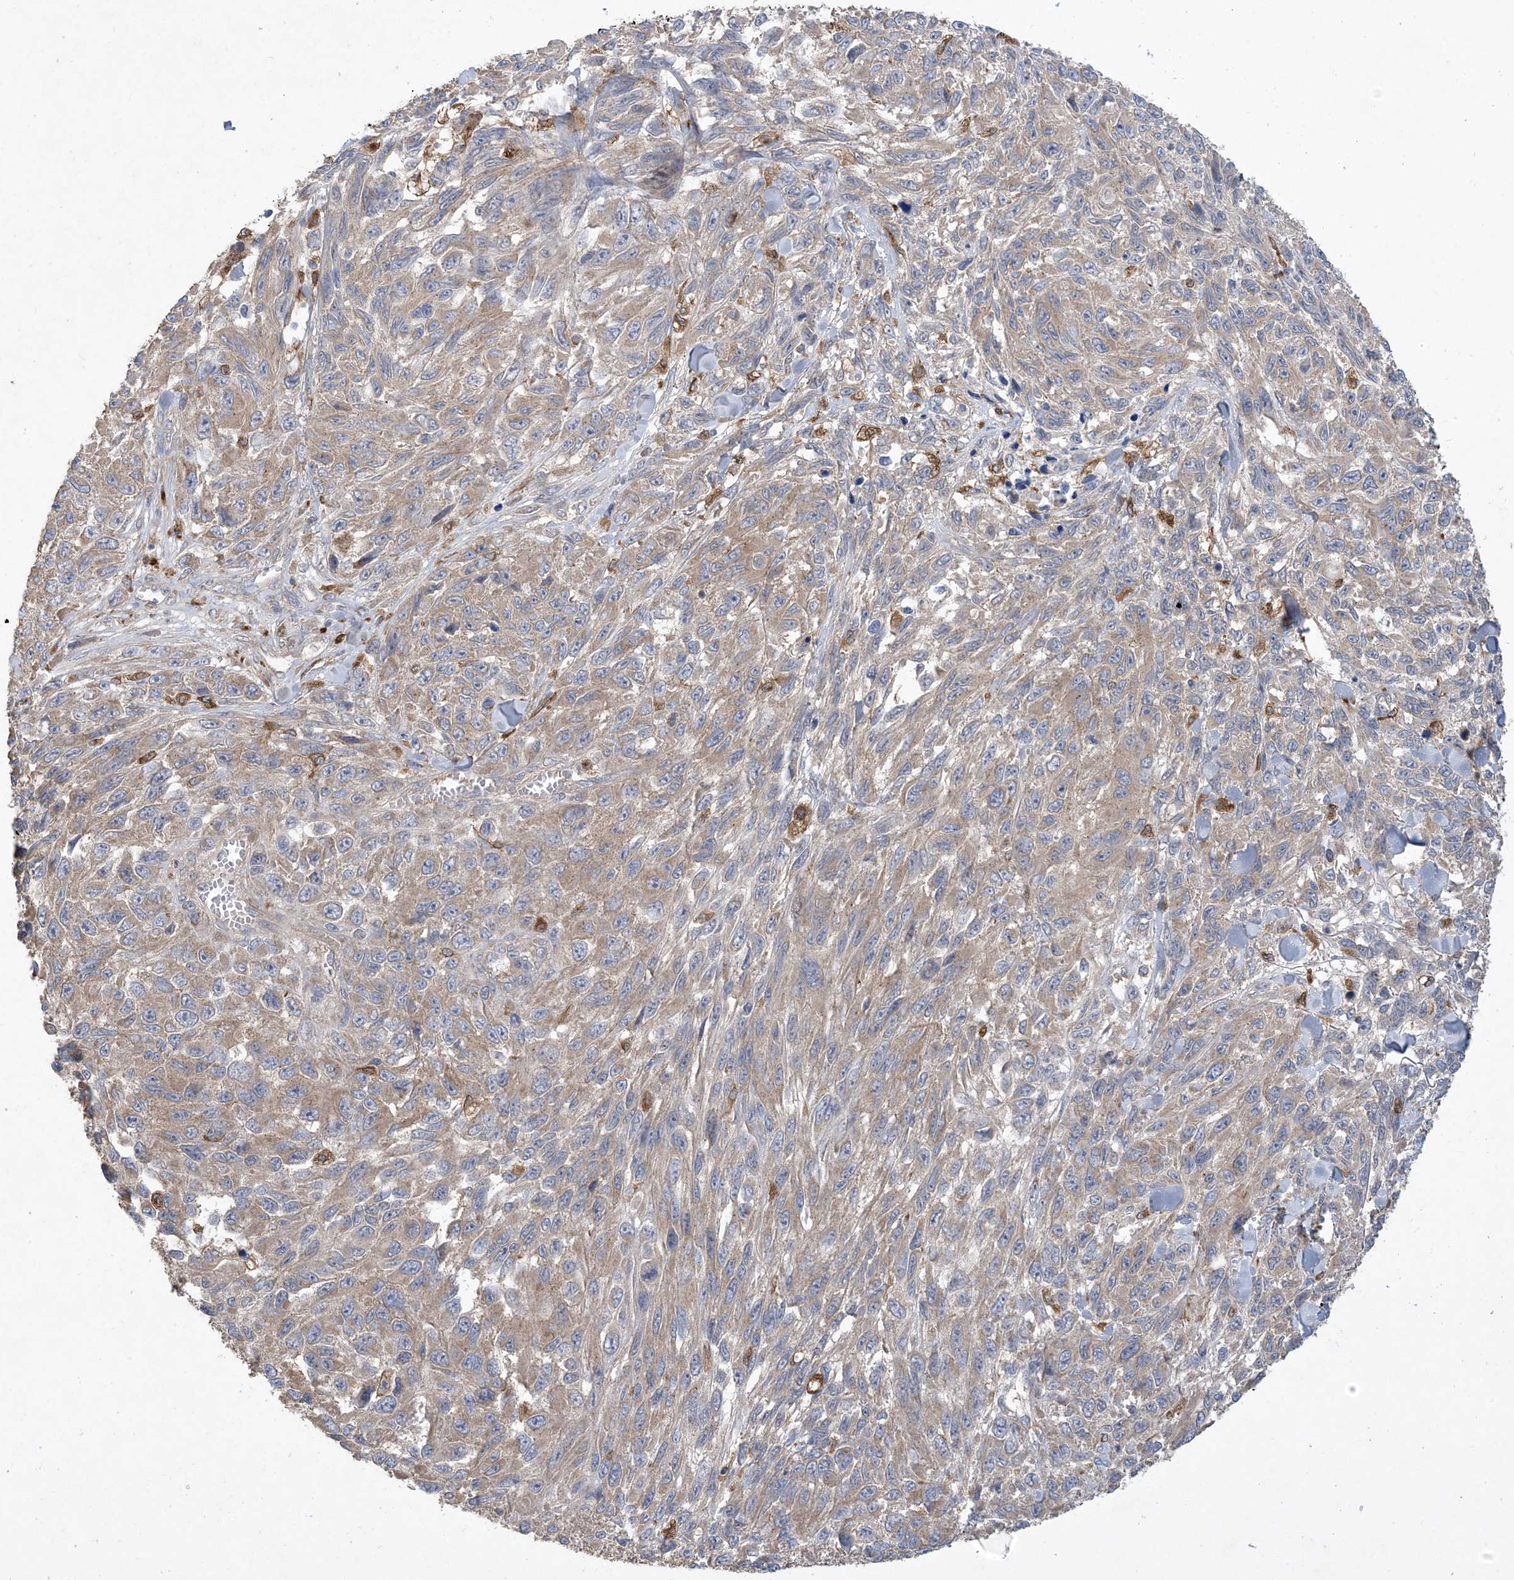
{"staining": {"intensity": "weak", "quantity": "25%-75%", "location": "cytoplasmic/membranous"}, "tissue": "melanoma", "cell_type": "Tumor cells", "image_type": "cancer", "snomed": [{"axis": "morphology", "description": "Malignant melanoma, NOS"}, {"axis": "topography", "description": "Skin"}], "caption": "Protein staining of melanoma tissue shows weak cytoplasmic/membranous expression in approximately 25%-75% of tumor cells. (IHC, brightfield microscopy, high magnification).", "gene": "MASP2", "patient": {"sex": "female", "age": 96}}